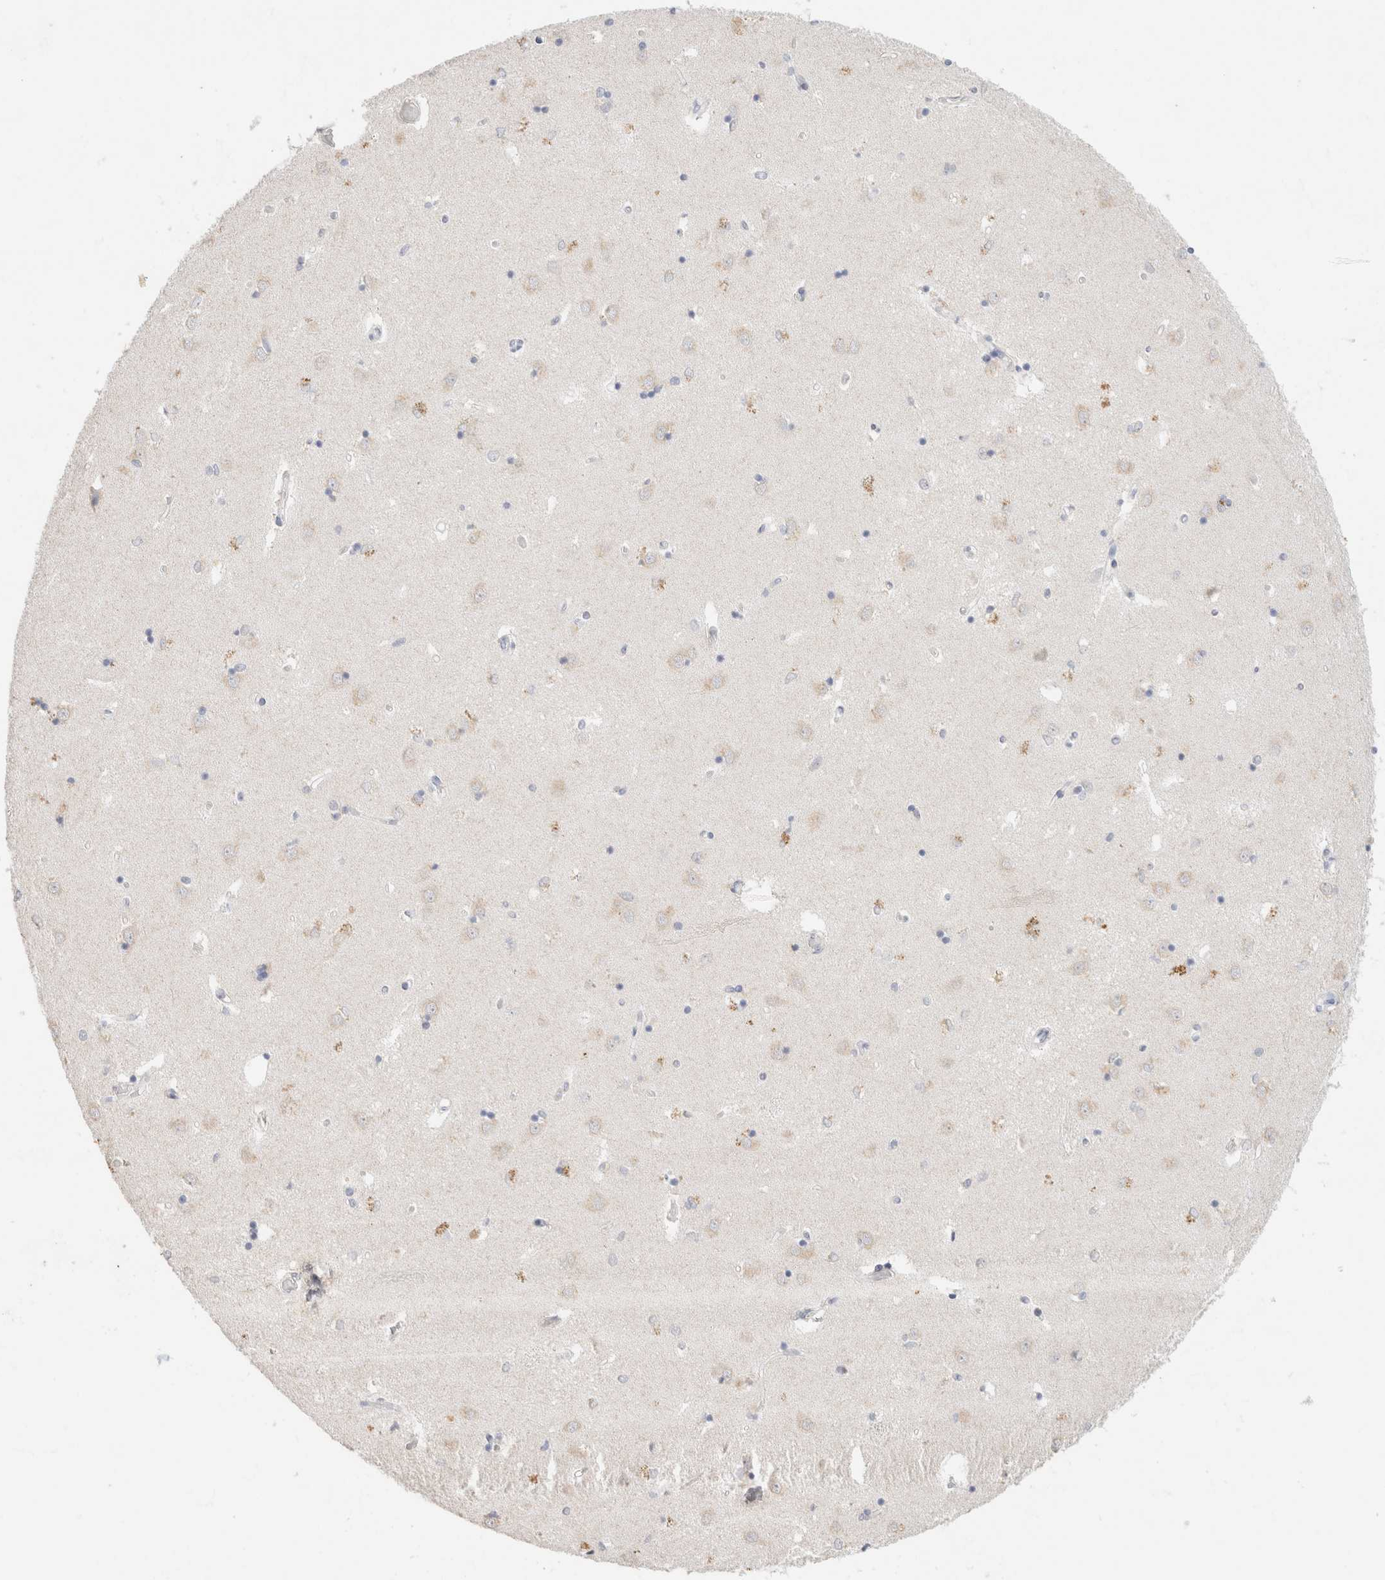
{"staining": {"intensity": "moderate", "quantity": "<25%", "location": "cytoplasmic/membranous"}, "tissue": "caudate", "cell_type": "Glial cells", "image_type": "normal", "snomed": [{"axis": "morphology", "description": "Normal tissue, NOS"}, {"axis": "topography", "description": "Lateral ventricle wall"}], "caption": "Brown immunohistochemical staining in normal caudate shows moderate cytoplasmic/membranous expression in about <25% of glial cells. (IHC, brightfield microscopy, high magnification).", "gene": "CA12", "patient": {"sex": "male", "age": 45}}